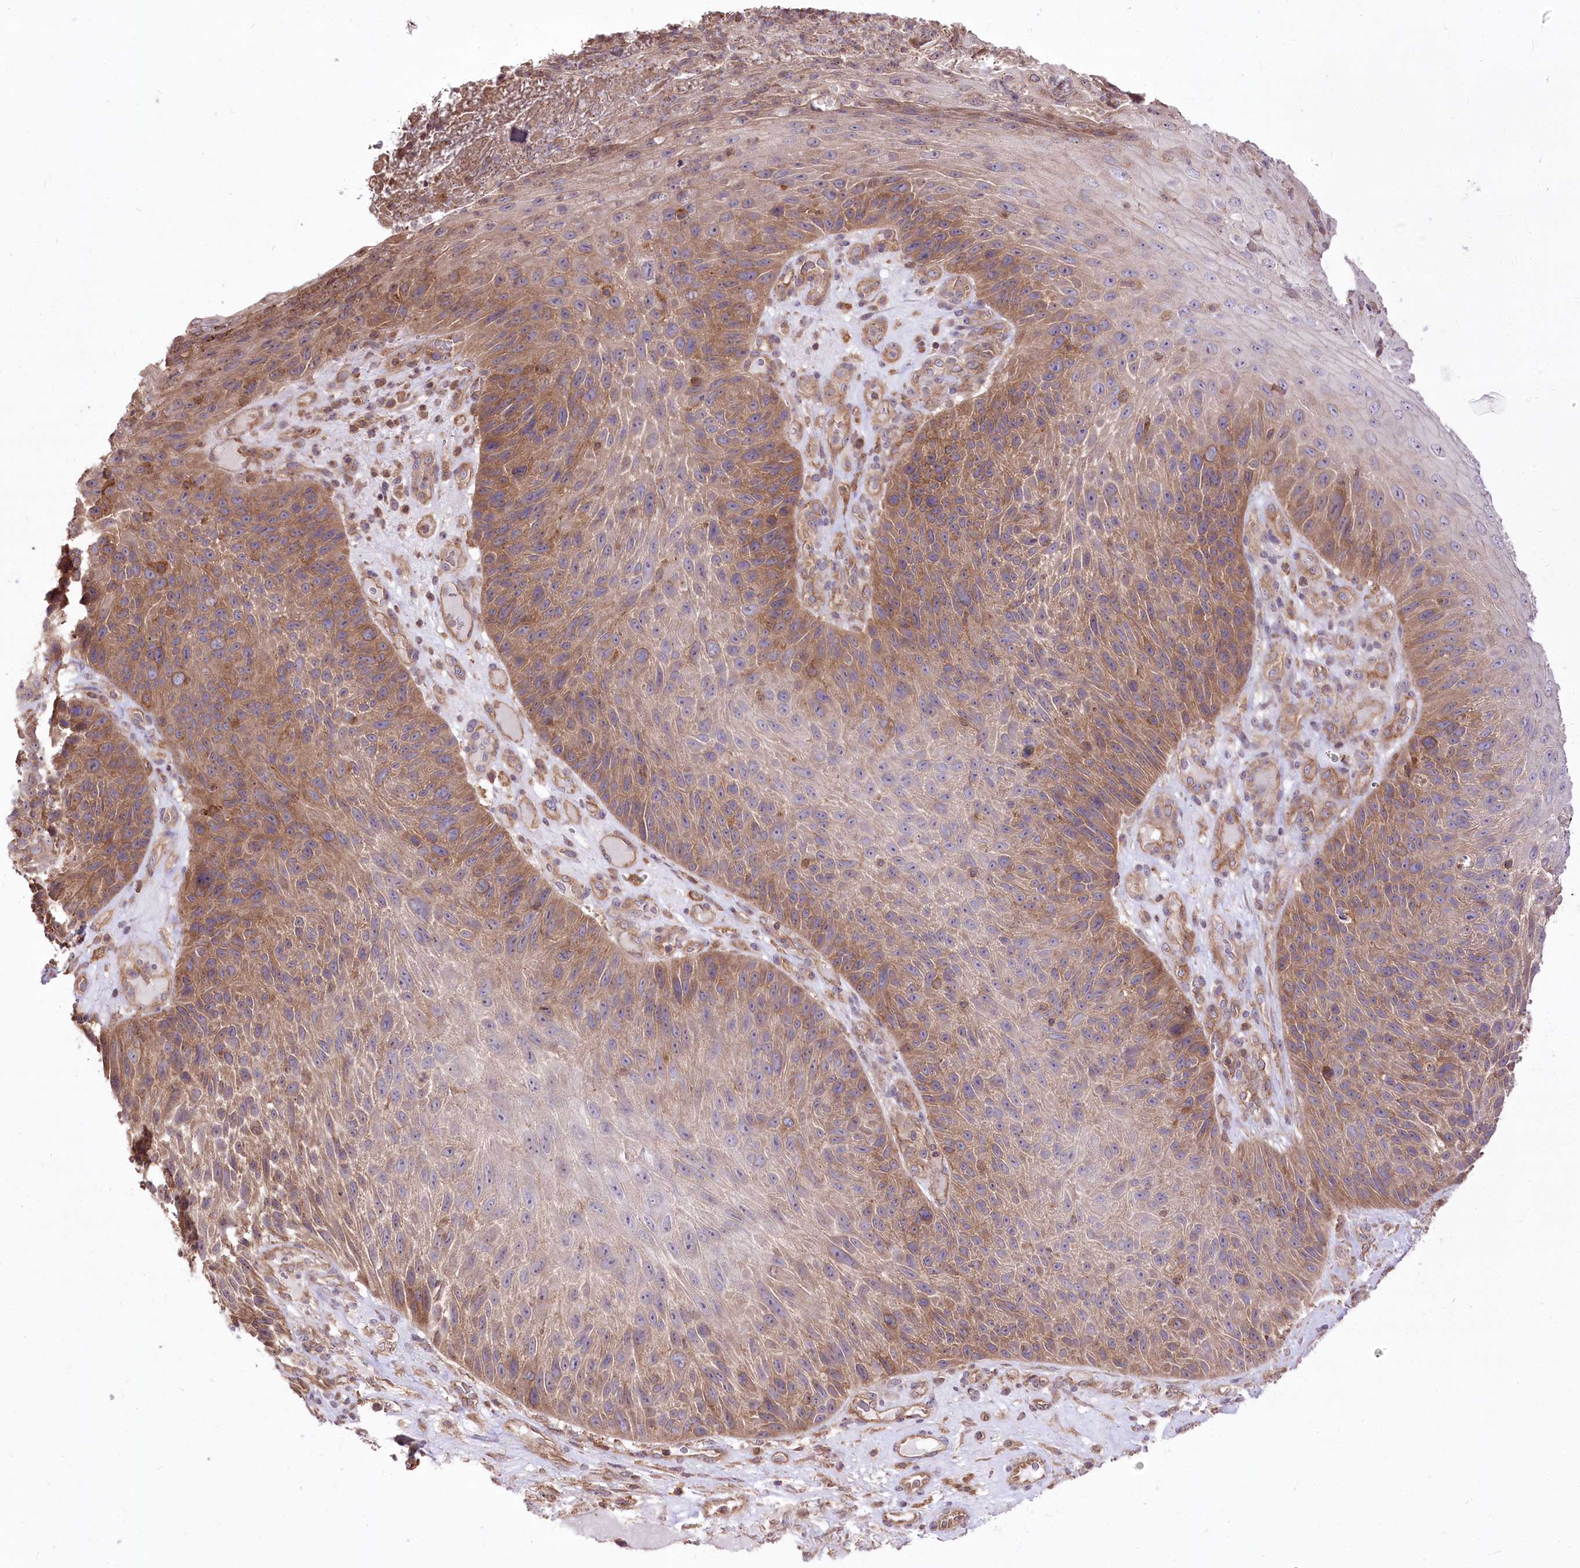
{"staining": {"intensity": "moderate", "quantity": ">75%", "location": "cytoplasmic/membranous"}, "tissue": "skin cancer", "cell_type": "Tumor cells", "image_type": "cancer", "snomed": [{"axis": "morphology", "description": "Squamous cell carcinoma, NOS"}, {"axis": "topography", "description": "Skin"}], "caption": "A medium amount of moderate cytoplasmic/membranous staining is identified in approximately >75% of tumor cells in skin squamous cell carcinoma tissue. (Stains: DAB in brown, nuclei in blue, Microscopy: brightfield microscopy at high magnification).", "gene": "XYLB", "patient": {"sex": "female", "age": 88}}